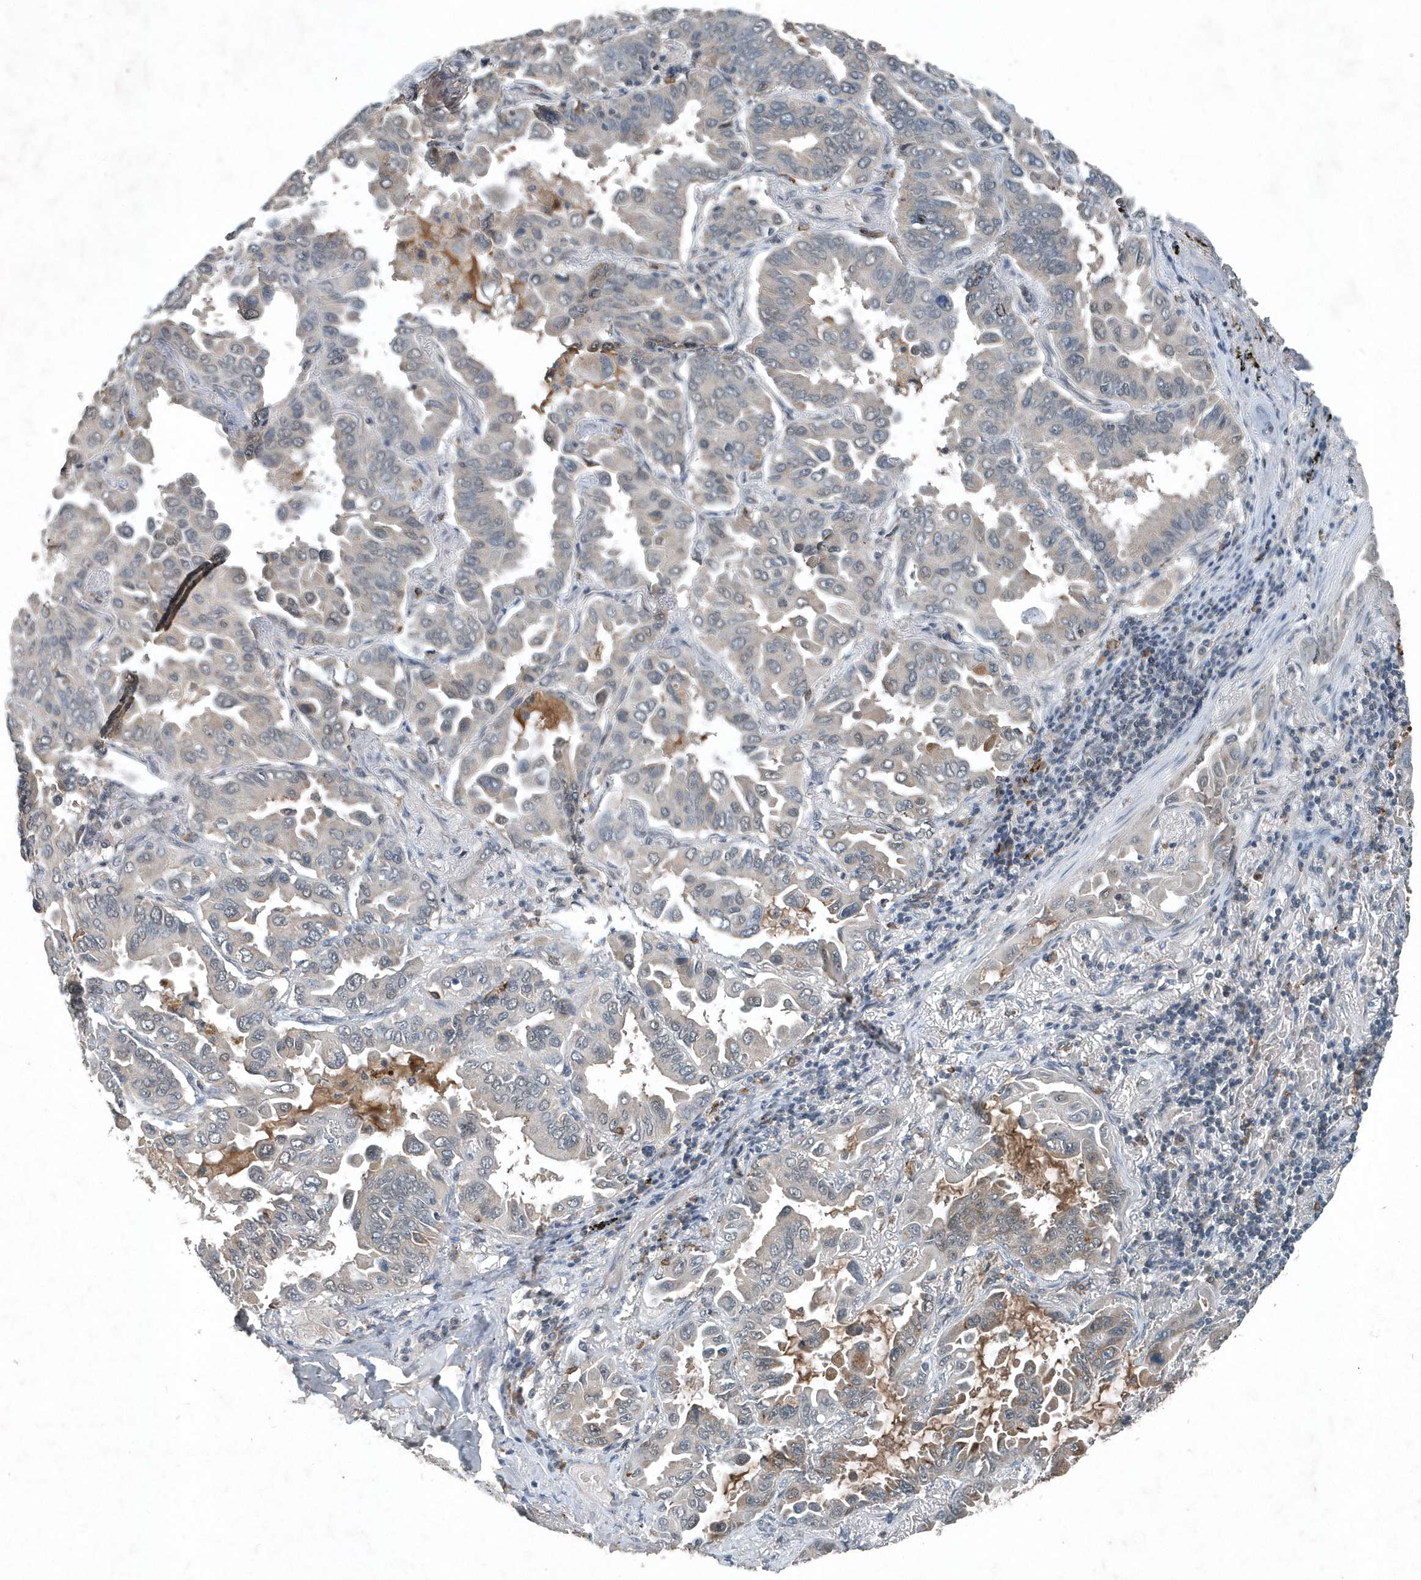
{"staining": {"intensity": "negative", "quantity": "none", "location": "none"}, "tissue": "lung cancer", "cell_type": "Tumor cells", "image_type": "cancer", "snomed": [{"axis": "morphology", "description": "Adenocarcinoma, NOS"}, {"axis": "topography", "description": "Lung"}], "caption": "This is an immunohistochemistry histopathology image of human lung cancer (adenocarcinoma). There is no expression in tumor cells.", "gene": "SCFD2", "patient": {"sex": "male", "age": 64}}